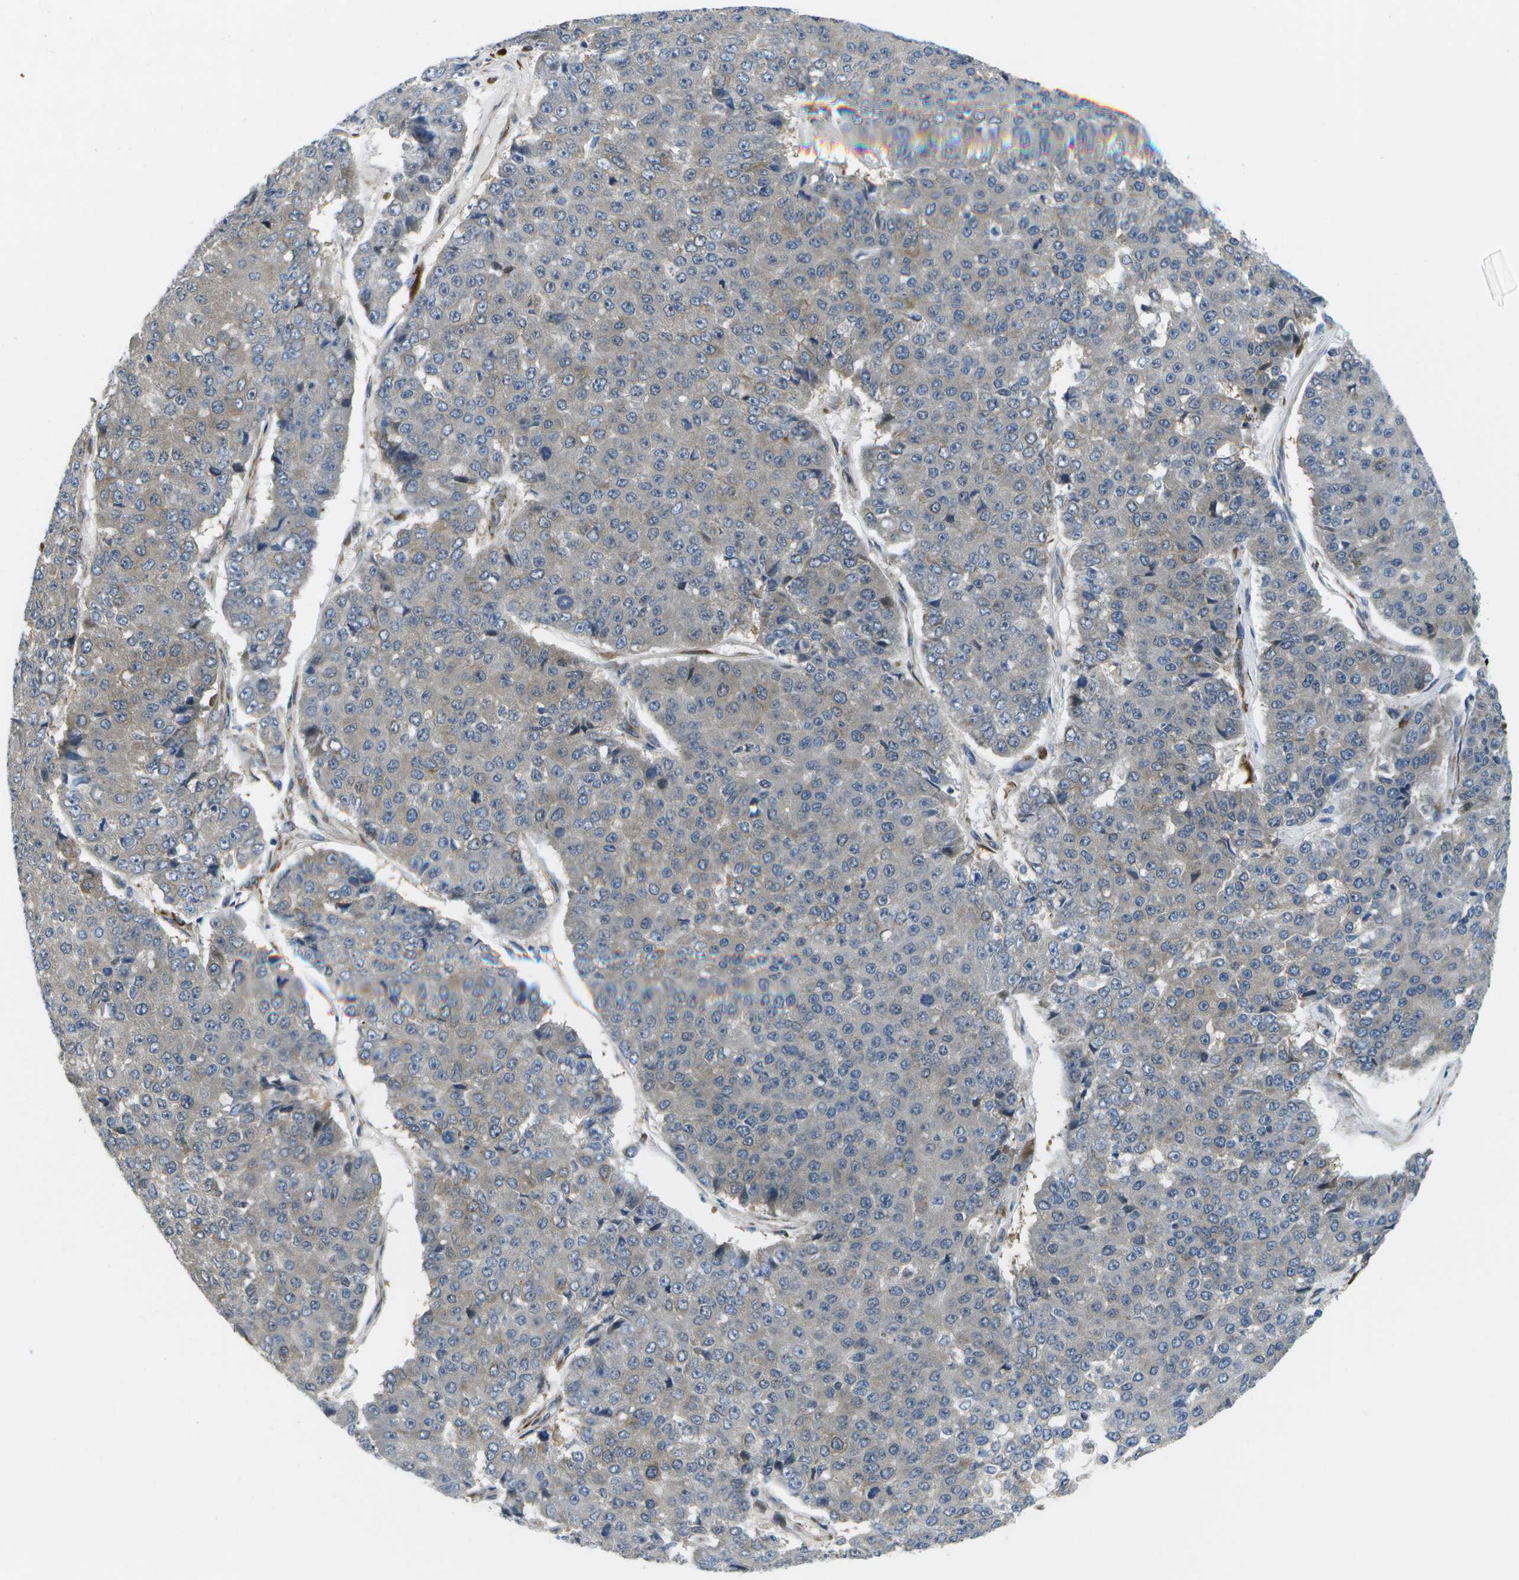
{"staining": {"intensity": "negative", "quantity": "none", "location": "none"}, "tissue": "pancreatic cancer", "cell_type": "Tumor cells", "image_type": "cancer", "snomed": [{"axis": "morphology", "description": "Adenocarcinoma, NOS"}, {"axis": "topography", "description": "Pancreas"}], "caption": "Adenocarcinoma (pancreatic) stained for a protein using immunohistochemistry (IHC) shows no expression tumor cells.", "gene": "P3H1", "patient": {"sex": "male", "age": 50}}